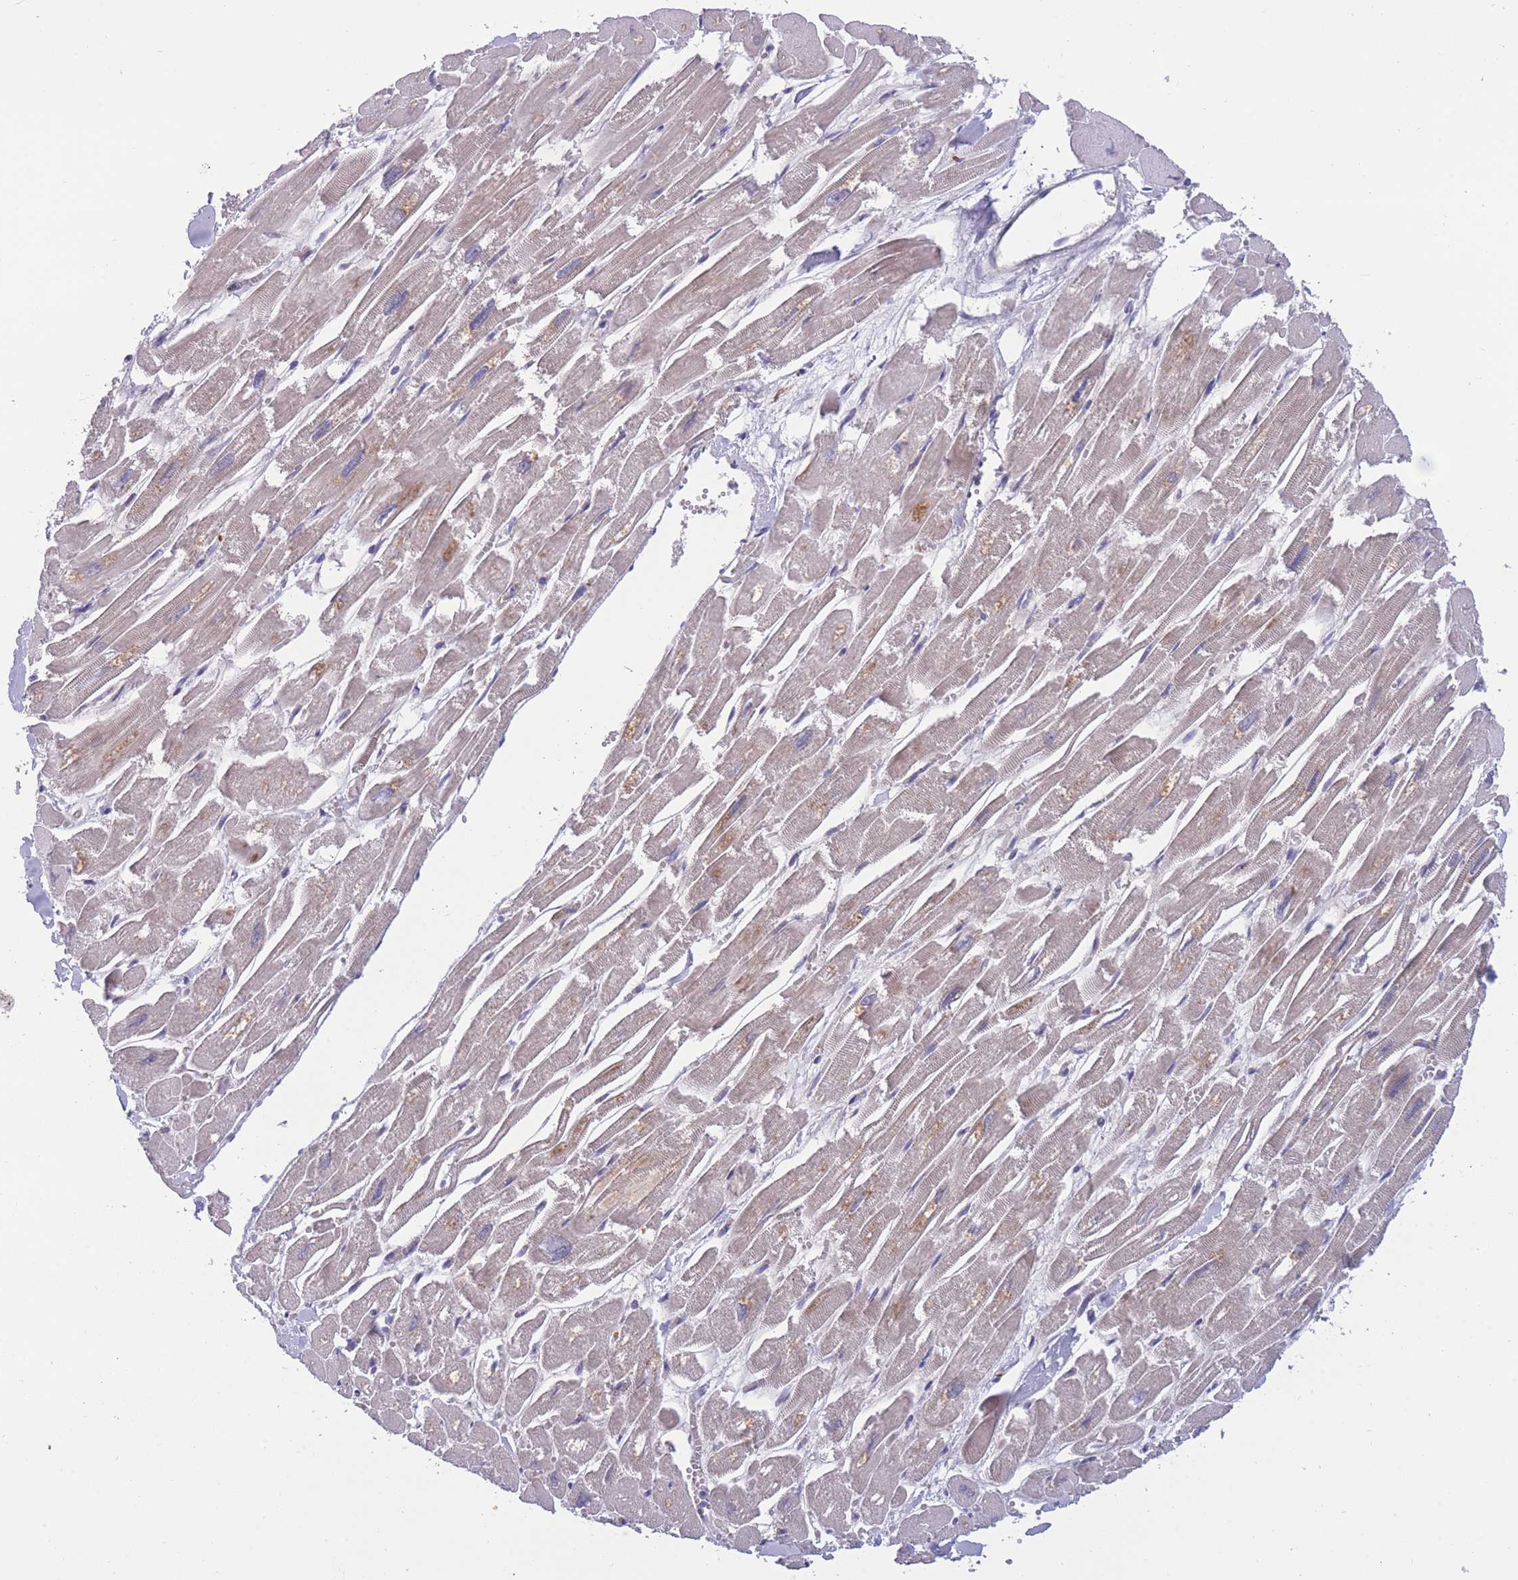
{"staining": {"intensity": "weak", "quantity": "25%-75%", "location": "cytoplasmic/membranous"}, "tissue": "heart muscle", "cell_type": "Cardiomyocytes", "image_type": "normal", "snomed": [{"axis": "morphology", "description": "Normal tissue, NOS"}, {"axis": "topography", "description": "Heart"}], "caption": "The immunohistochemical stain shows weak cytoplasmic/membranous positivity in cardiomyocytes of normal heart muscle. Nuclei are stained in blue.", "gene": "UBE2NL", "patient": {"sex": "male", "age": 54}}